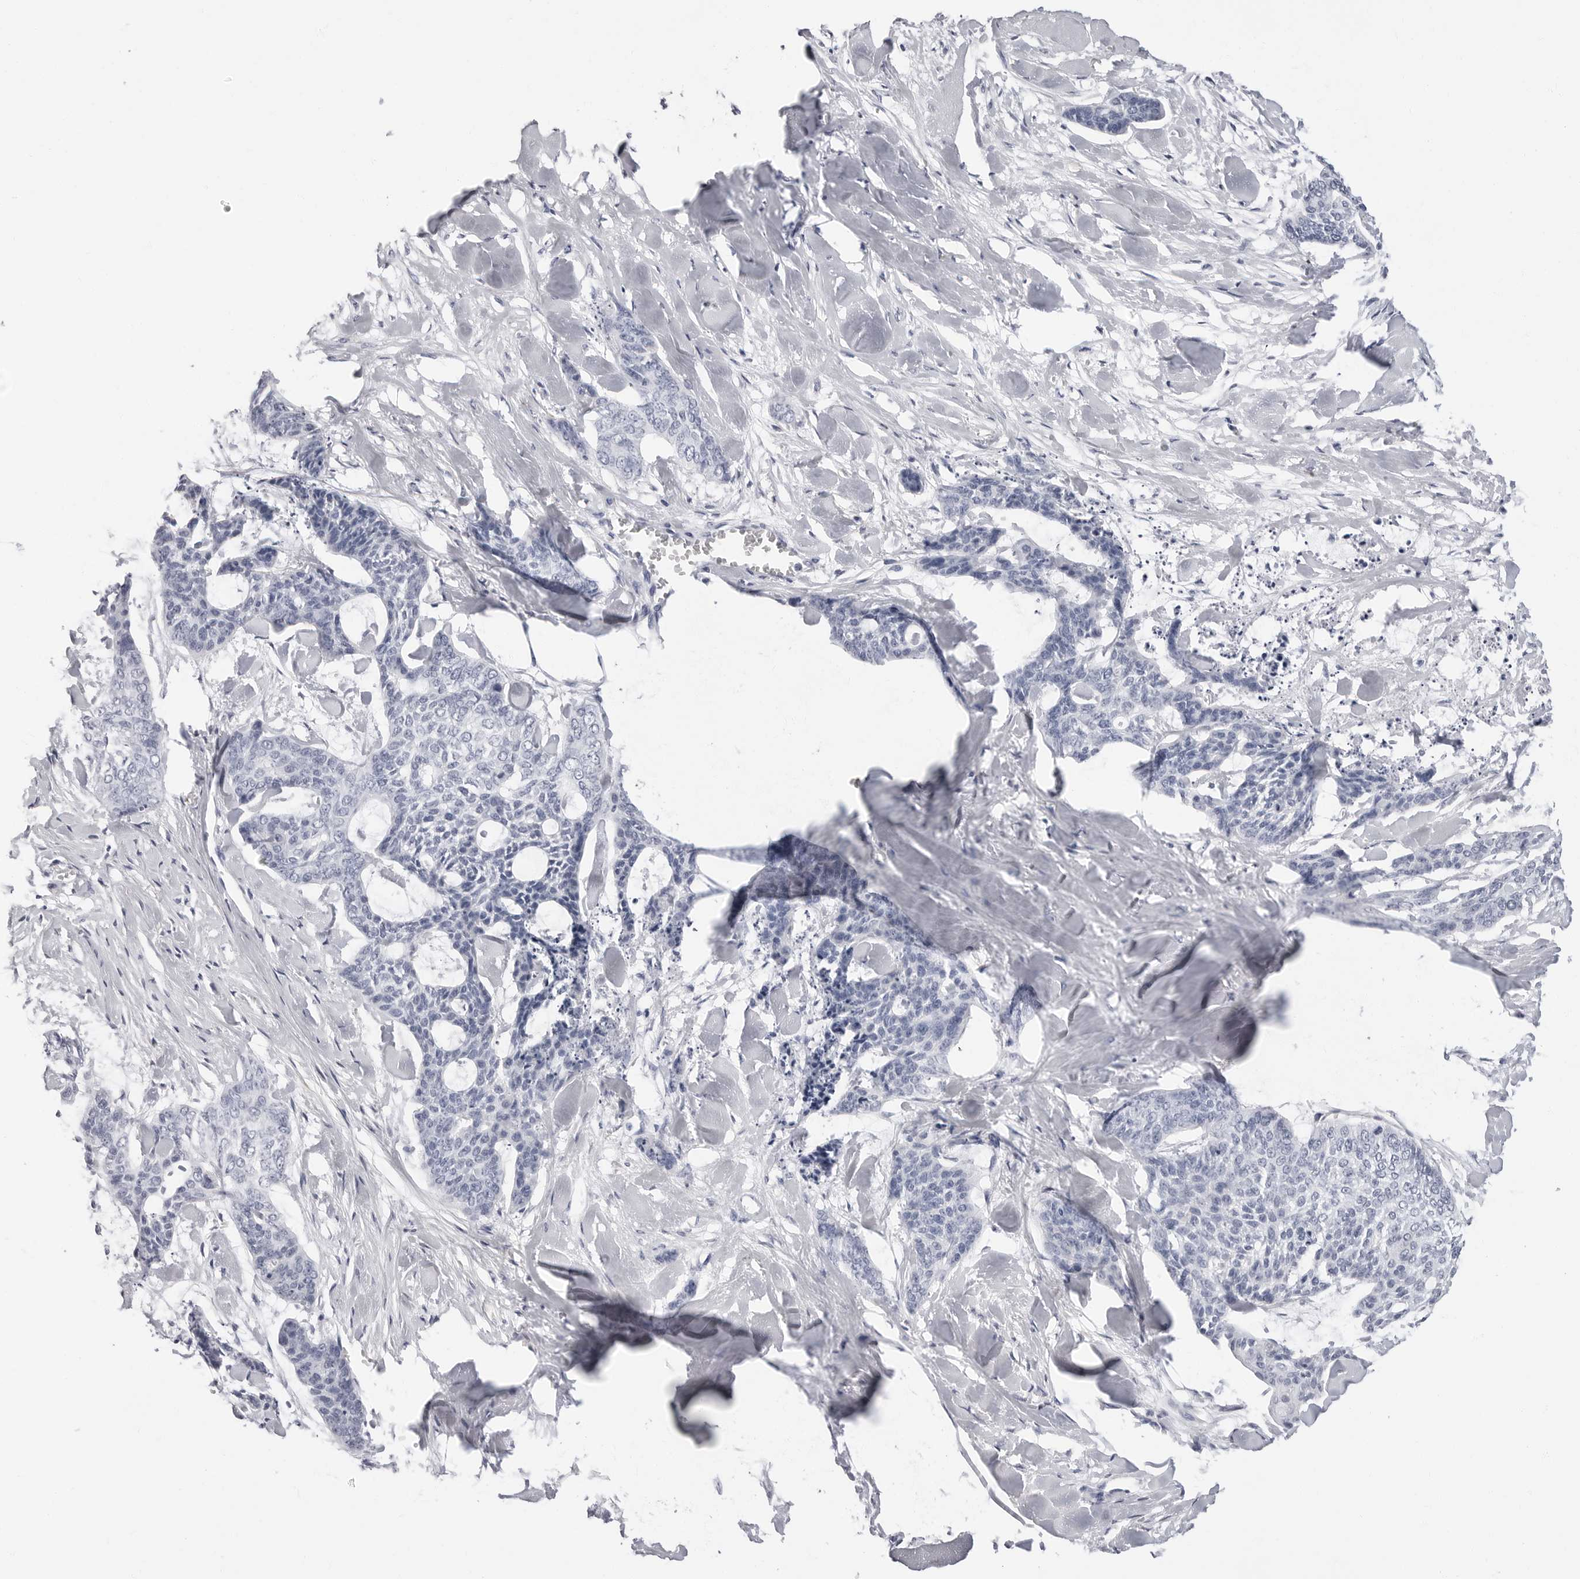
{"staining": {"intensity": "negative", "quantity": "none", "location": "none"}, "tissue": "skin cancer", "cell_type": "Tumor cells", "image_type": "cancer", "snomed": [{"axis": "morphology", "description": "Basal cell carcinoma"}, {"axis": "topography", "description": "Skin"}], "caption": "Tumor cells are negative for protein expression in human skin basal cell carcinoma.", "gene": "ERICH3", "patient": {"sex": "female", "age": 64}}